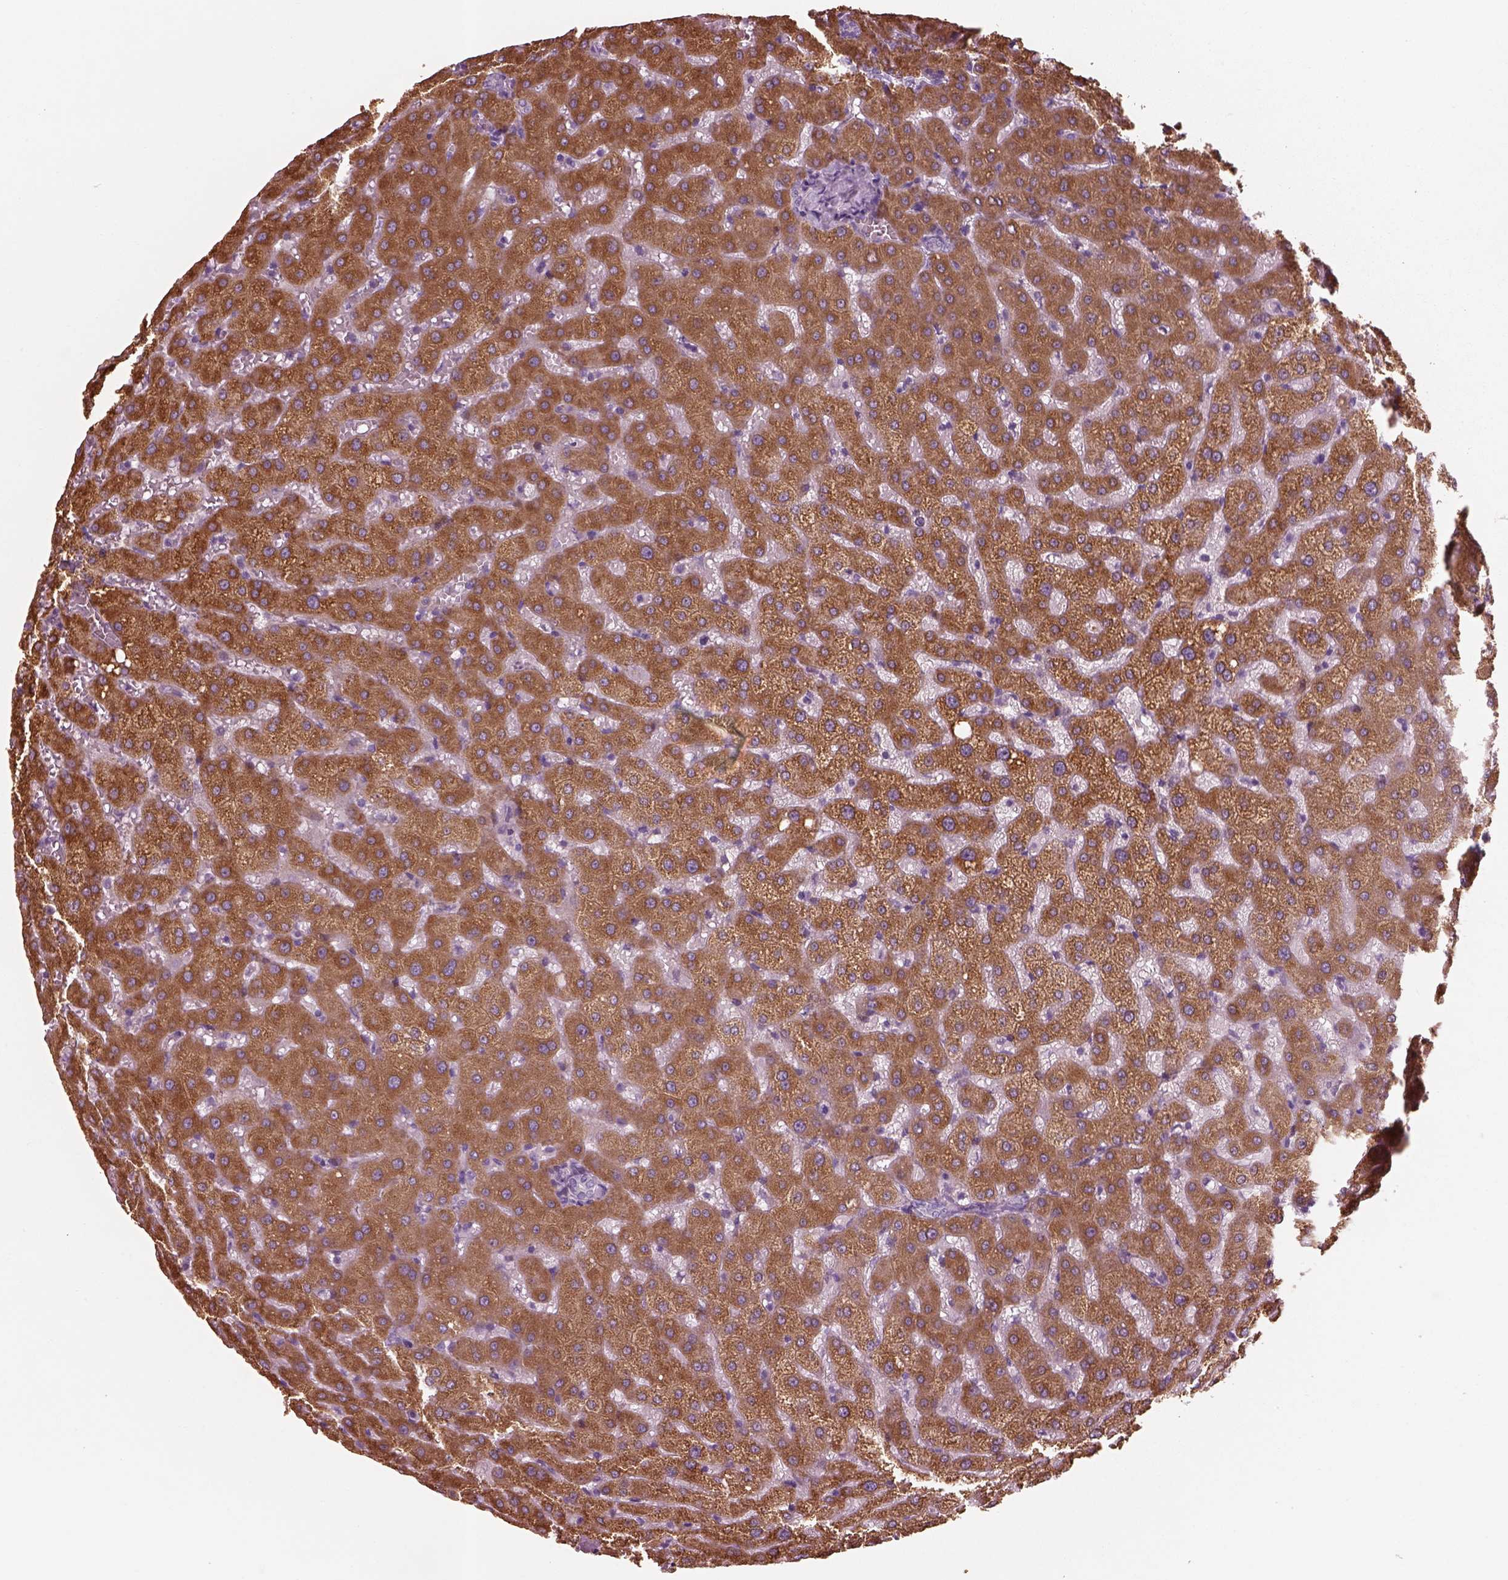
{"staining": {"intensity": "negative", "quantity": "none", "location": "none"}, "tissue": "liver", "cell_type": "Cholangiocytes", "image_type": "normal", "snomed": [{"axis": "morphology", "description": "Normal tissue, NOS"}, {"axis": "topography", "description": "Liver"}], "caption": "Liver was stained to show a protein in brown. There is no significant positivity in cholangiocytes. Brightfield microscopy of IHC stained with DAB (brown) and hematoxylin (blue), captured at high magnification.", "gene": "SLC27A2", "patient": {"sex": "female", "age": 50}}